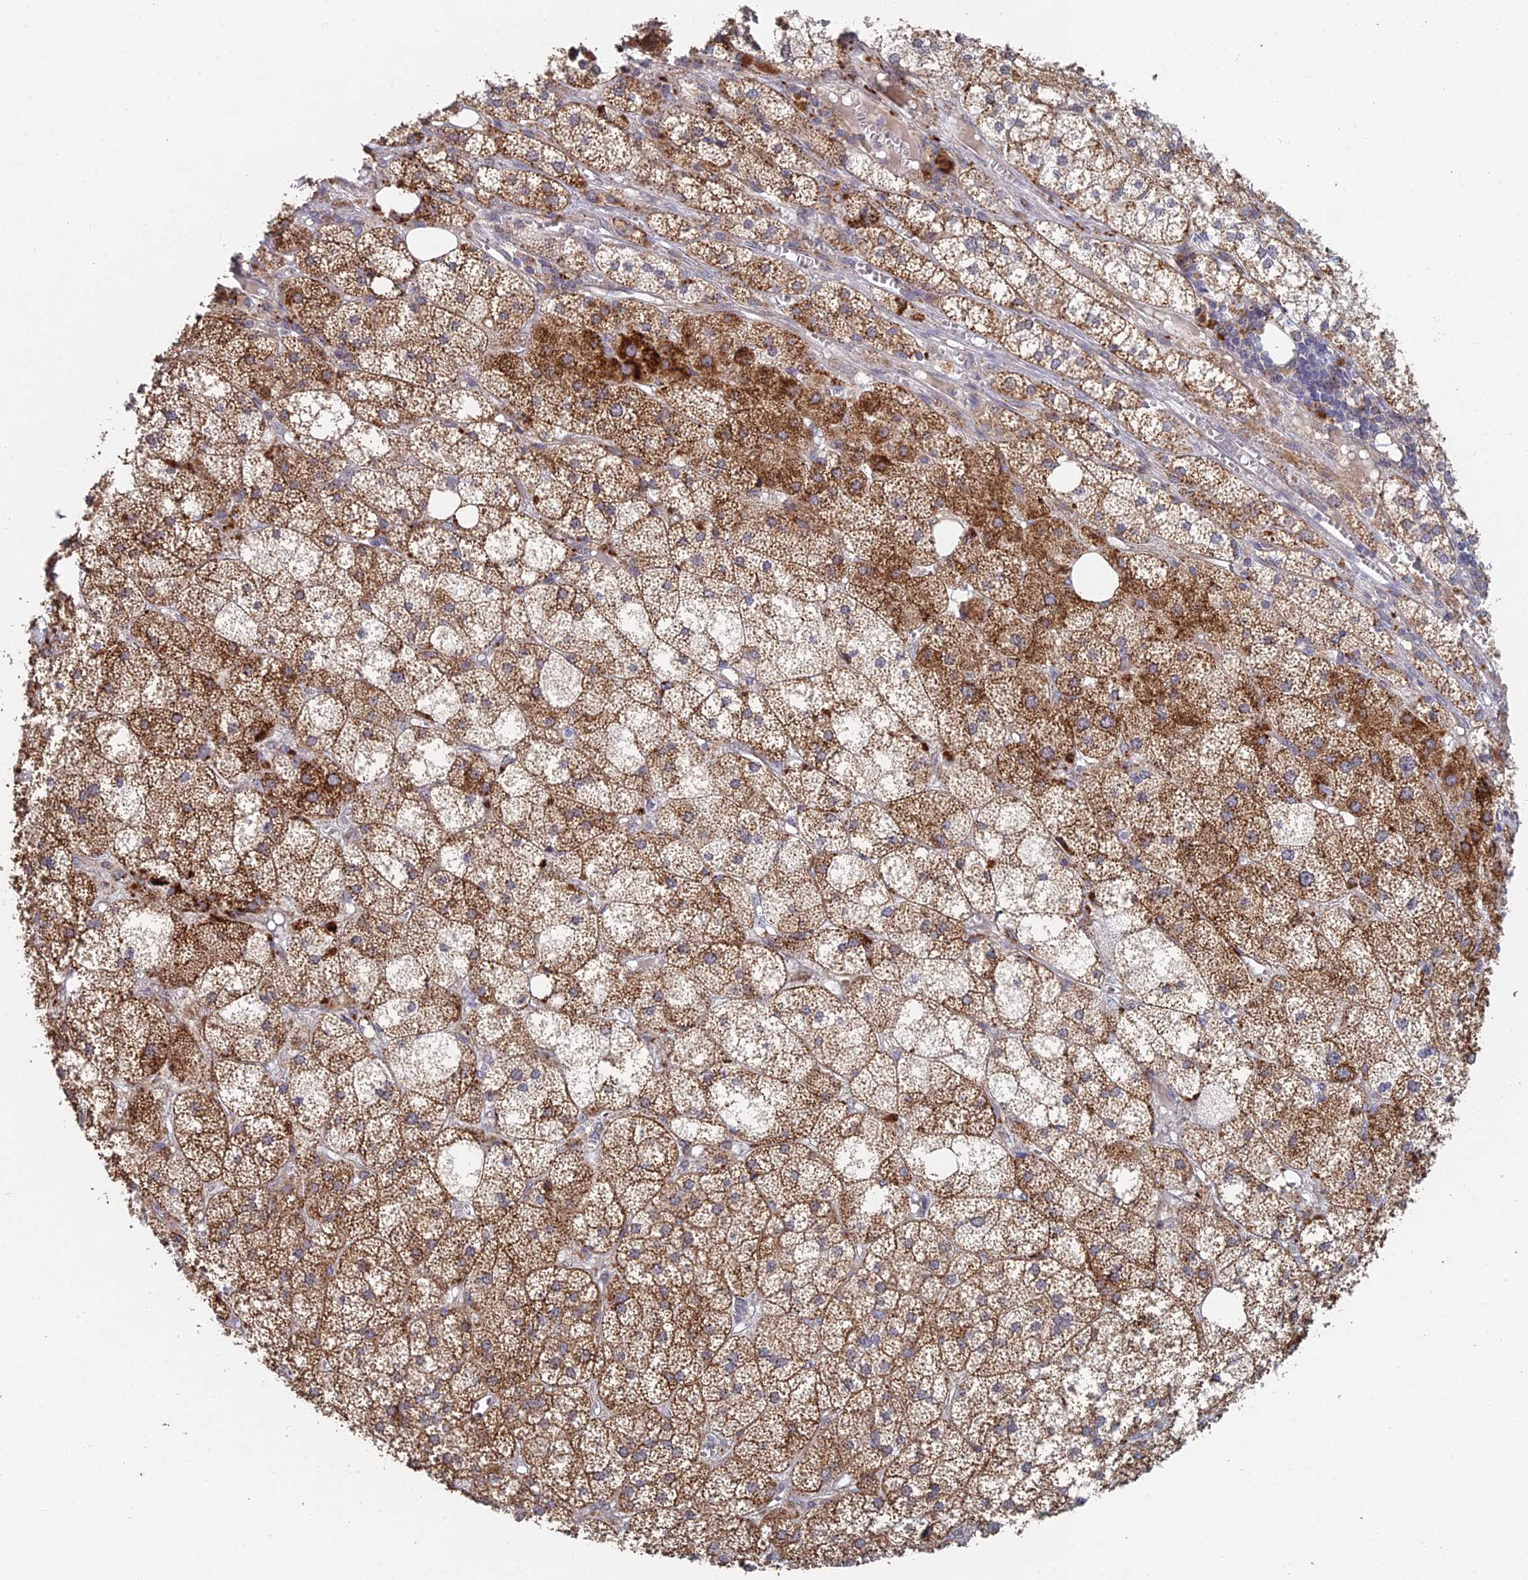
{"staining": {"intensity": "strong", "quantity": ">75%", "location": "cytoplasmic/membranous"}, "tissue": "adrenal gland", "cell_type": "Glandular cells", "image_type": "normal", "snomed": [{"axis": "morphology", "description": "Normal tissue, NOS"}, {"axis": "topography", "description": "Adrenal gland"}], "caption": "Normal adrenal gland demonstrates strong cytoplasmic/membranous expression in approximately >75% of glandular cells, visualized by immunohistochemistry.", "gene": "FOXS1", "patient": {"sex": "female", "age": 61}}